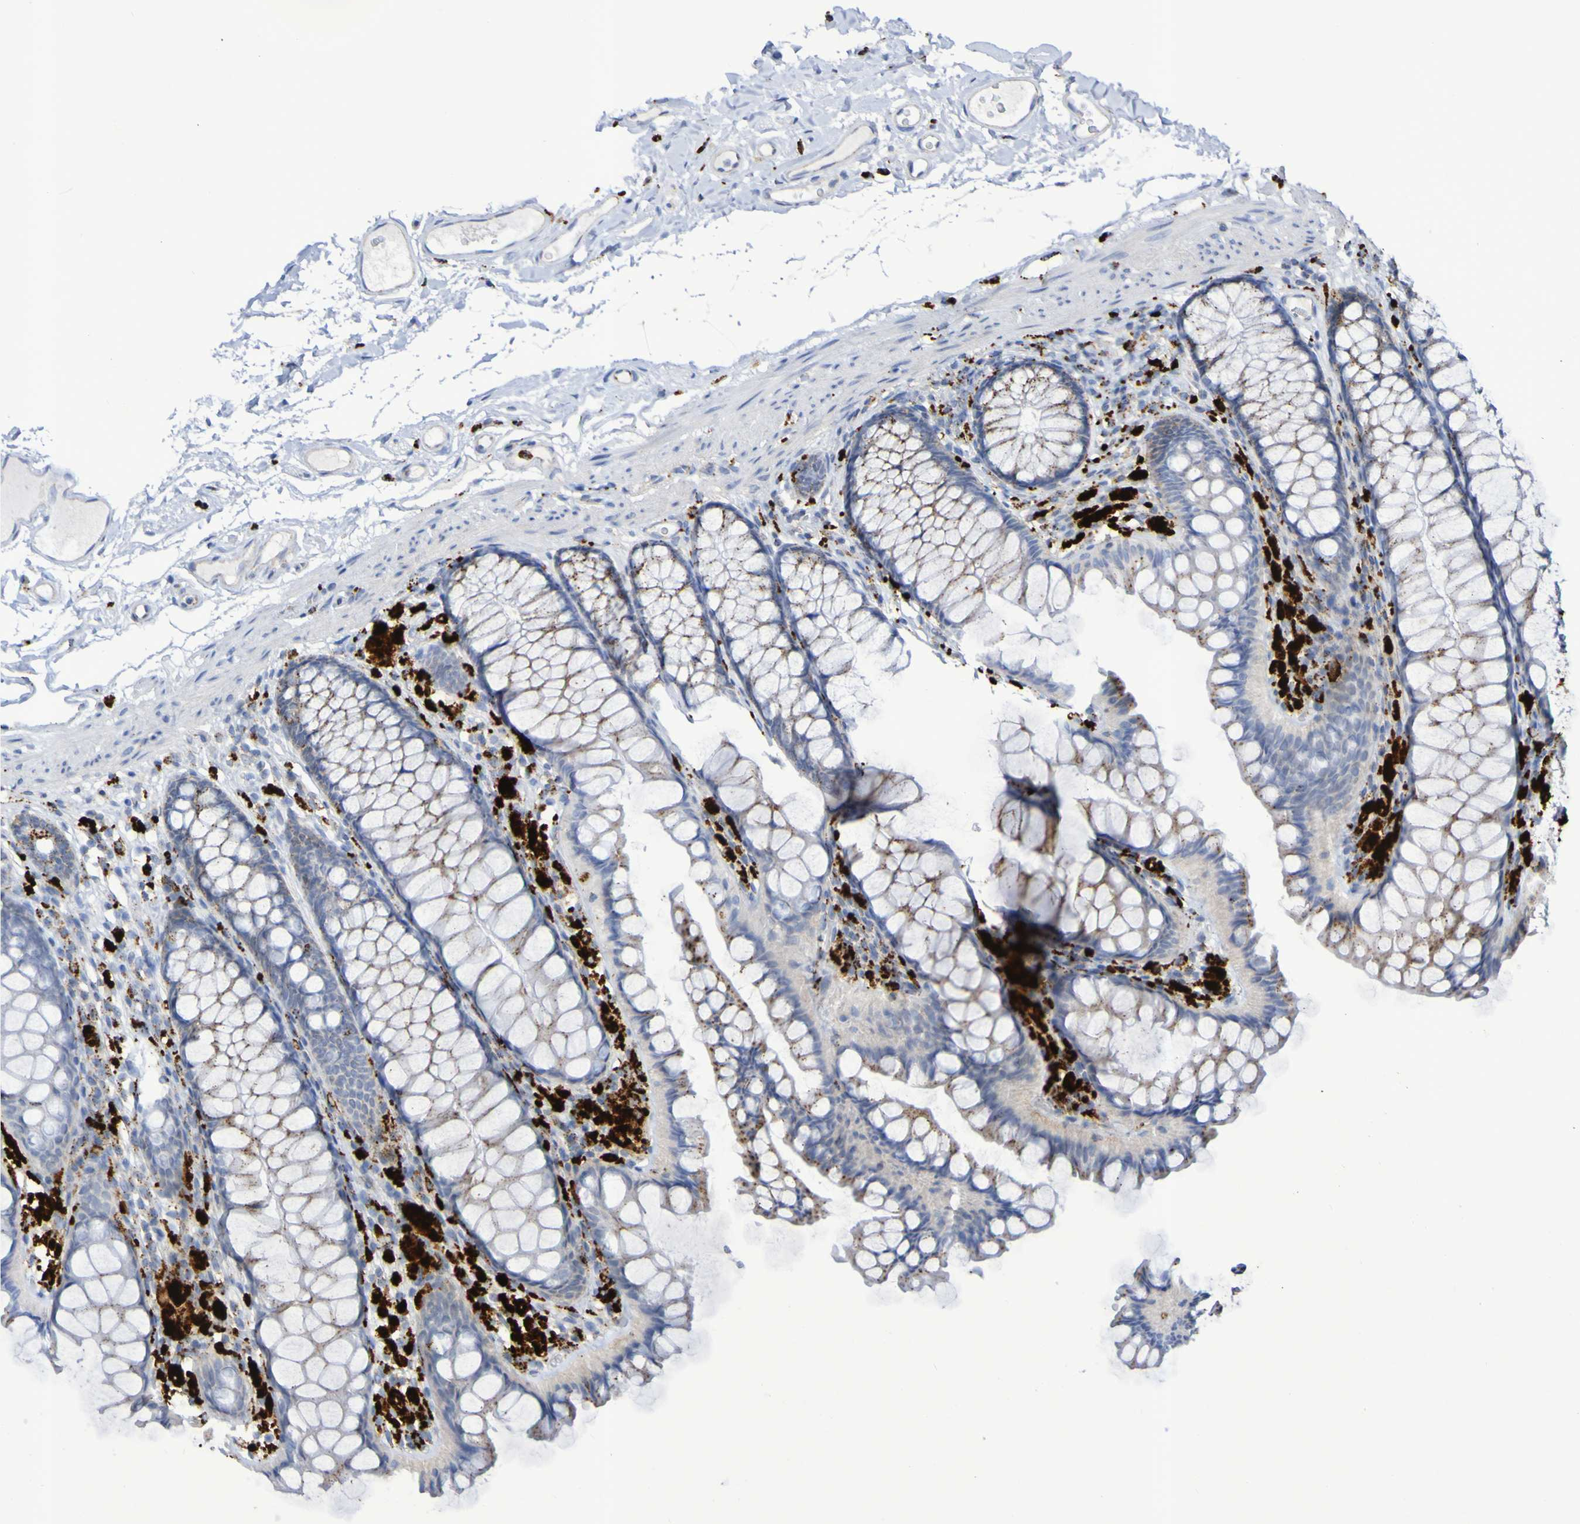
{"staining": {"intensity": "negative", "quantity": "none", "location": "none"}, "tissue": "colon", "cell_type": "Endothelial cells", "image_type": "normal", "snomed": [{"axis": "morphology", "description": "Normal tissue, NOS"}, {"axis": "topography", "description": "Colon"}], "caption": "Endothelial cells are negative for protein expression in normal human colon. (DAB (3,3'-diaminobenzidine) immunohistochemistry (IHC), high magnification).", "gene": "TPH1", "patient": {"sex": "female", "age": 55}}